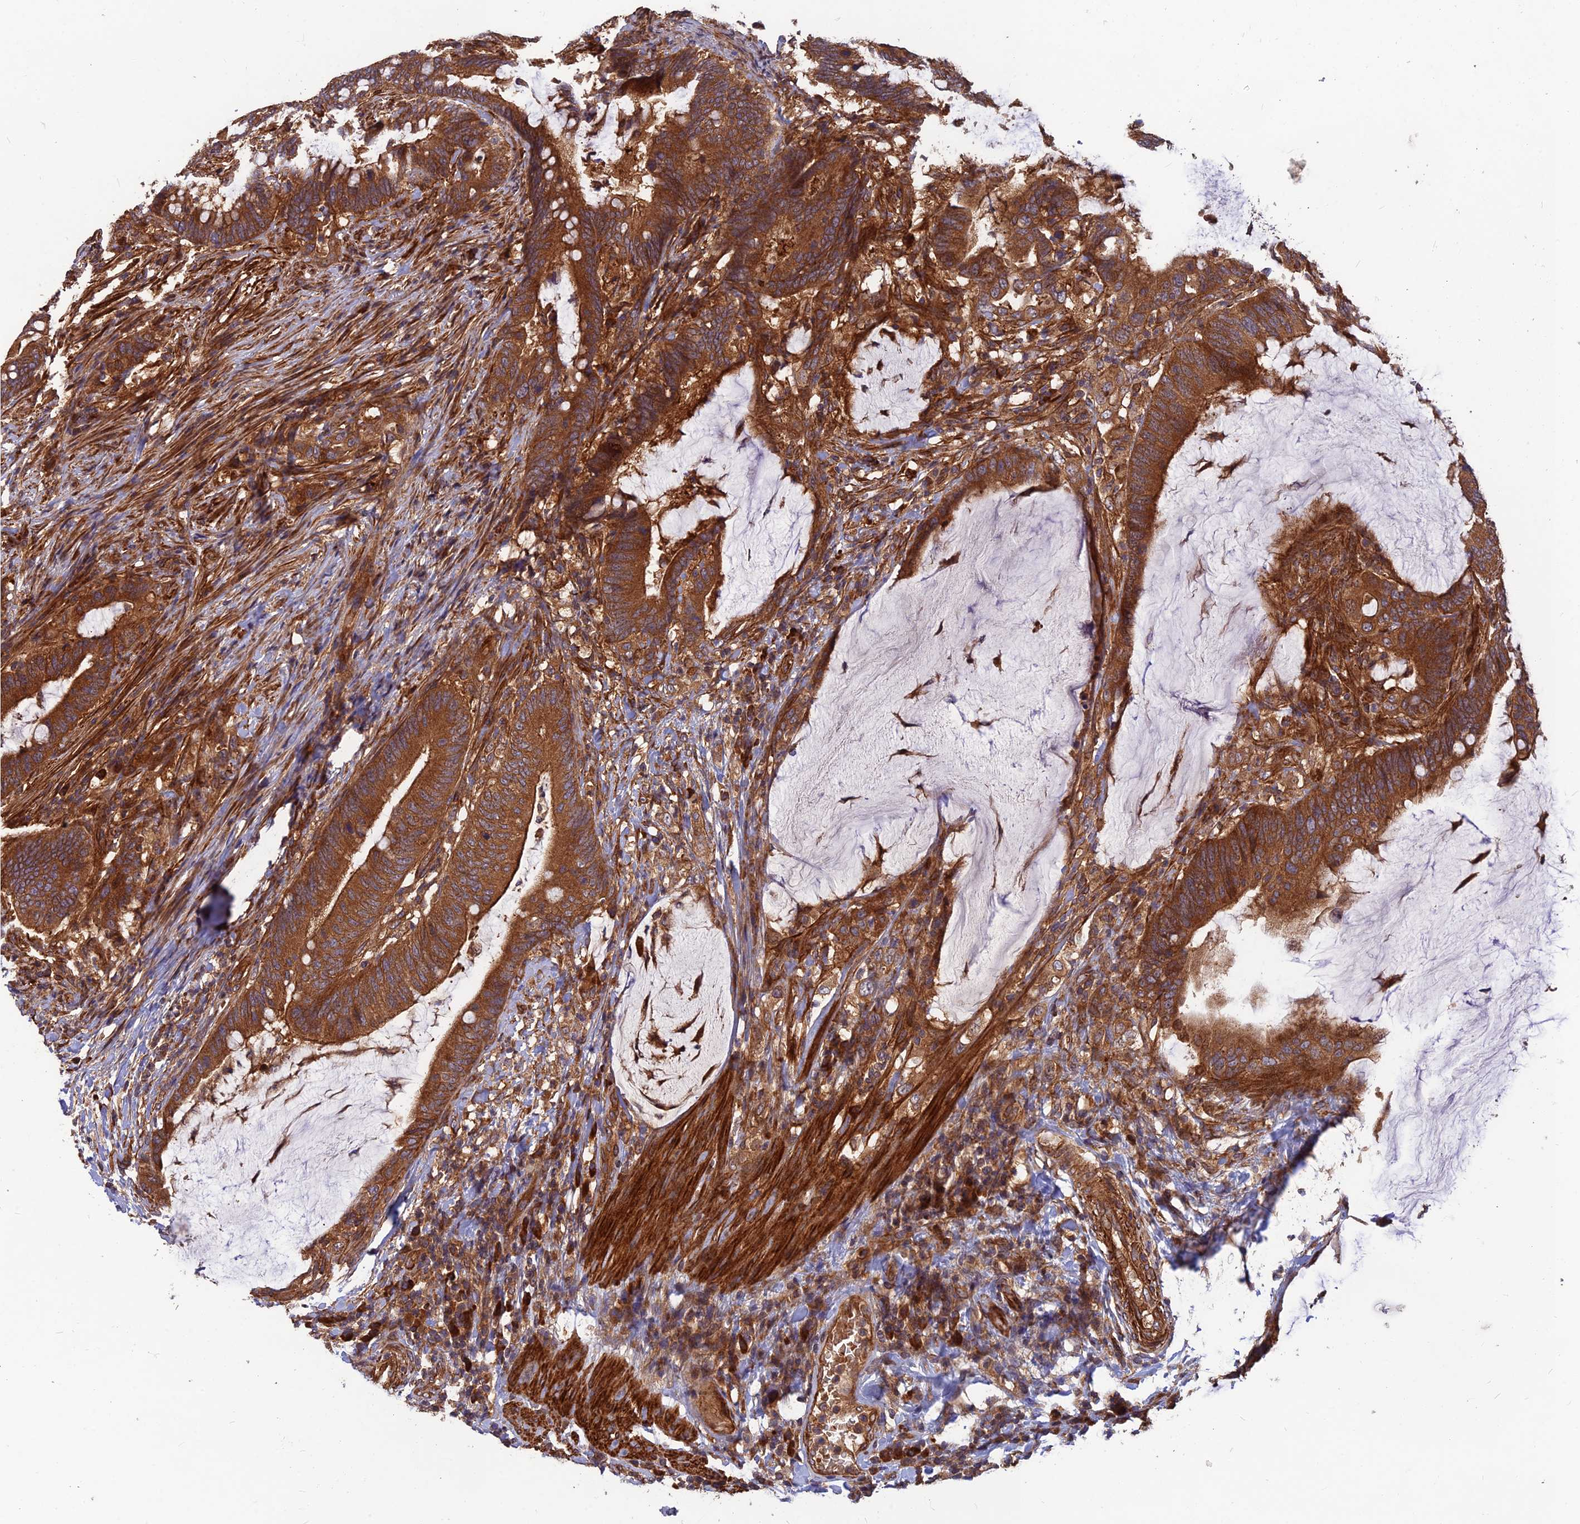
{"staining": {"intensity": "strong", "quantity": ">75%", "location": "cytoplasmic/membranous"}, "tissue": "colorectal cancer", "cell_type": "Tumor cells", "image_type": "cancer", "snomed": [{"axis": "morphology", "description": "Adenocarcinoma, NOS"}, {"axis": "topography", "description": "Colon"}], "caption": "The image exhibits a brown stain indicating the presence of a protein in the cytoplasmic/membranous of tumor cells in colorectal cancer (adenocarcinoma). Using DAB (3,3'-diaminobenzidine) (brown) and hematoxylin (blue) stains, captured at high magnification using brightfield microscopy.", "gene": "RELCH", "patient": {"sex": "female", "age": 66}}